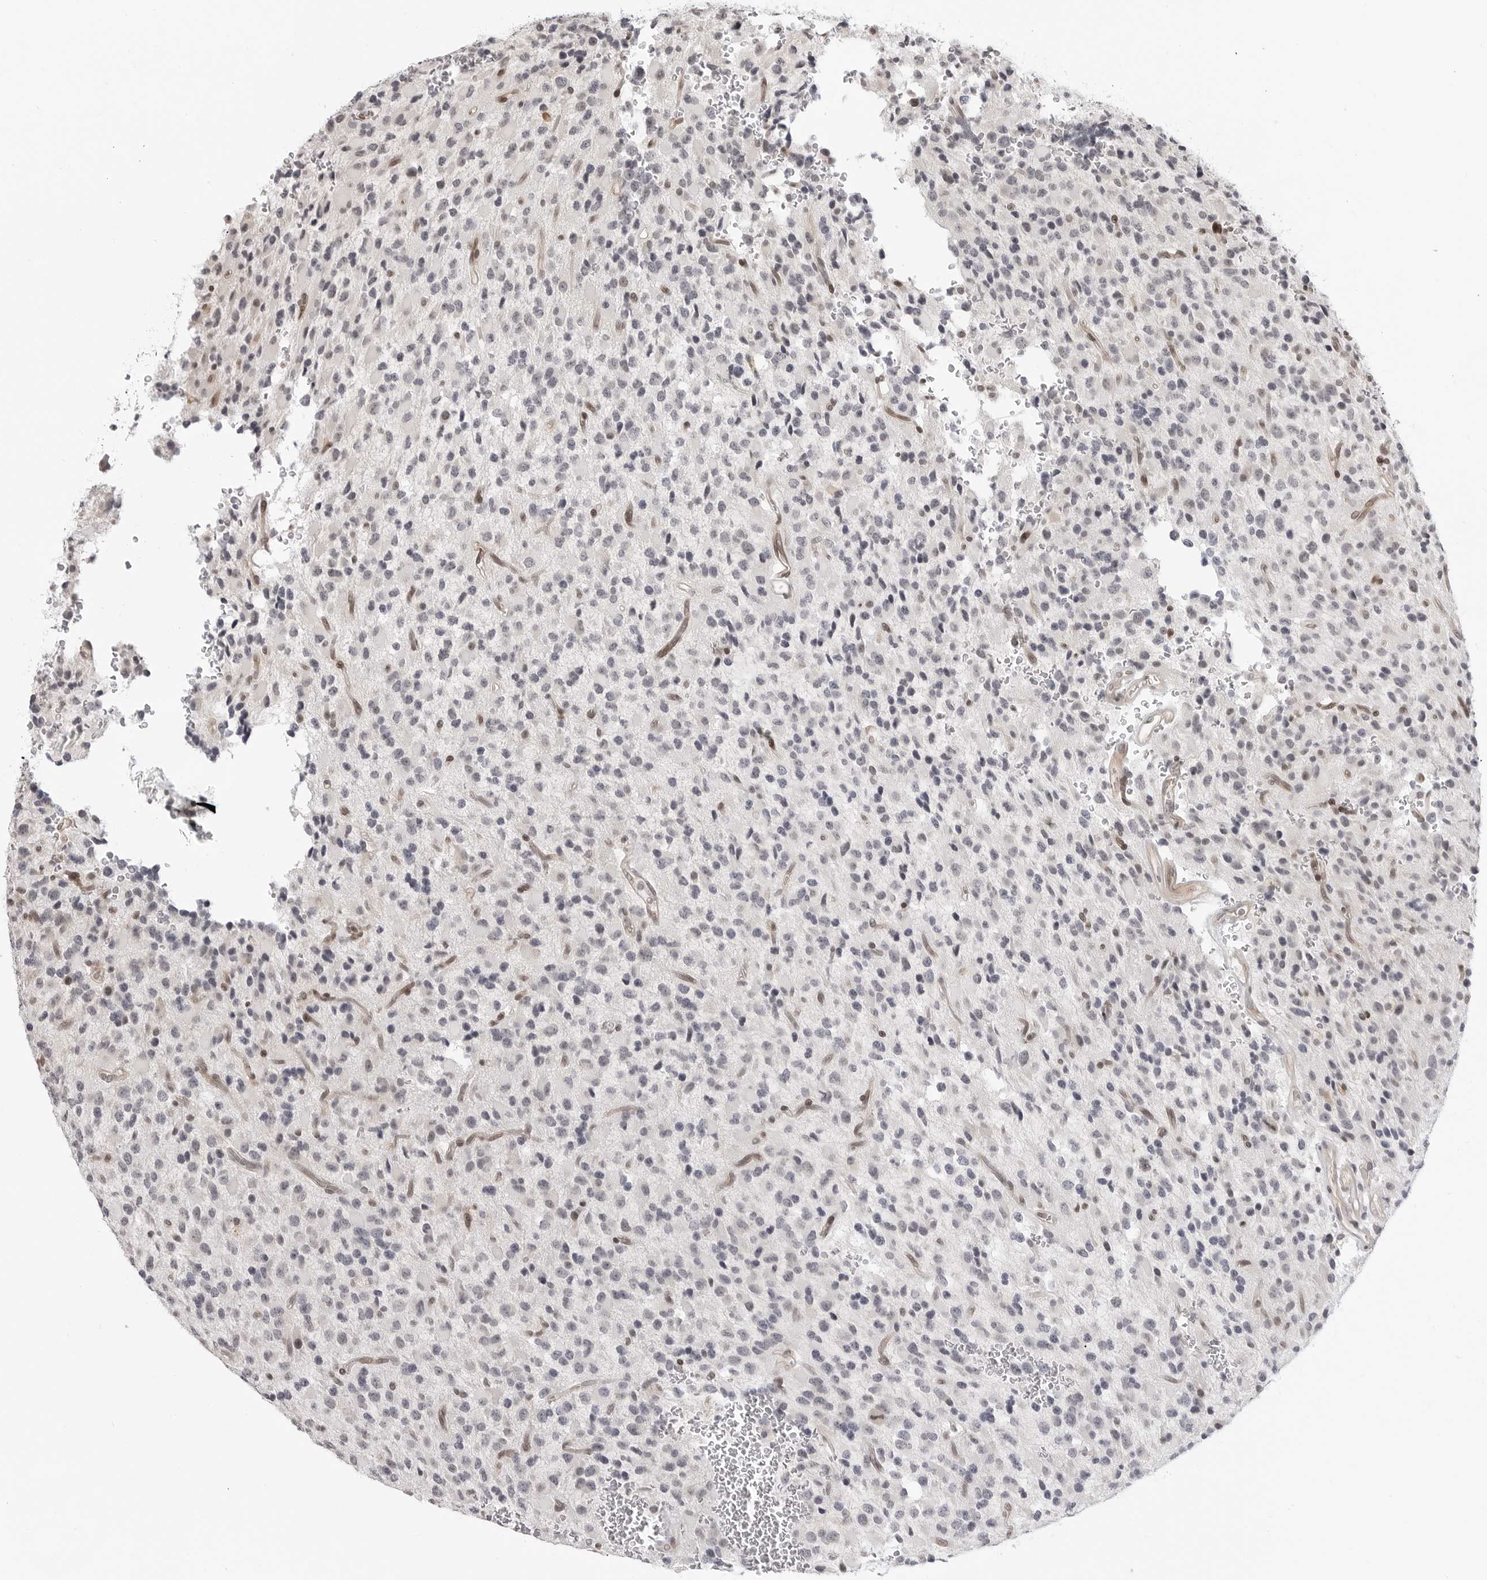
{"staining": {"intensity": "negative", "quantity": "none", "location": "none"}, "tissue": "glioma", "cell_type": "Tumor cells", "image_type": "cancer", "snomed": [{"axis": "morphology", "description": "Glioma, malignant, High grade"}, {"axis": "topography", "description": "Brain"}], "caption": "Immunohistochemical staining of human glioma demonstrates no significant positivity in tumor cells.", "gene": "C8orf33", "patient": {"sex": "male", "age": 34}}